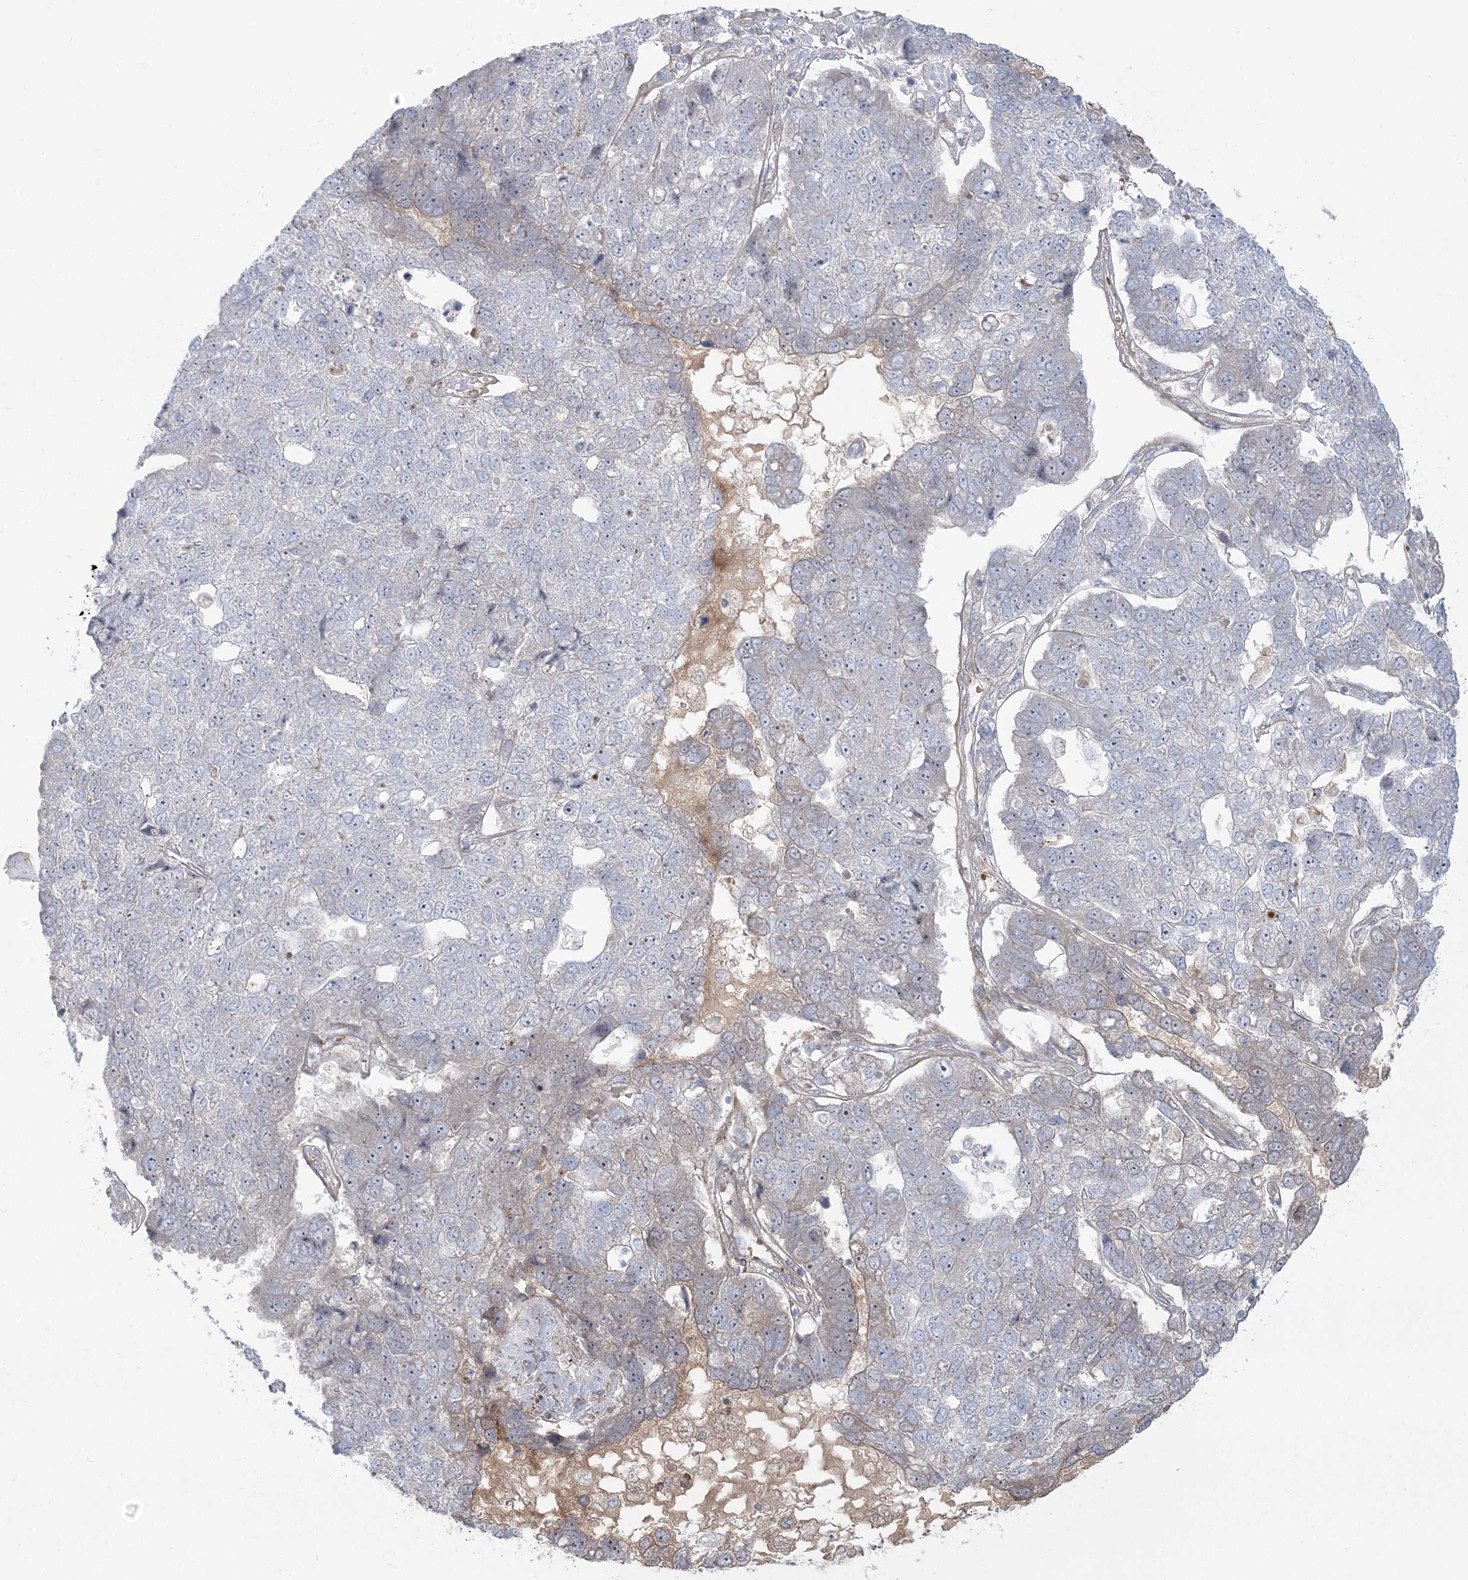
{"staining": {"intensity": "negative", "quantity": "none", "location": "none"}, "tissue": "pancreatic cancer", "cell_type": "Tumor cells", "image_type": "cancer", "snomed": [{"axis": "morphology", "description": "Adenocarcinoma, NOS"}, {"axis": "topography", "description": "Pancreas"}], "caption": "Immunohistochemistry of pancreatic cancer (adenocarcinoma) displays no staining in tumor cells.", "gene": "NUDT9", "patient": {"sex": "female", "age": 61}}